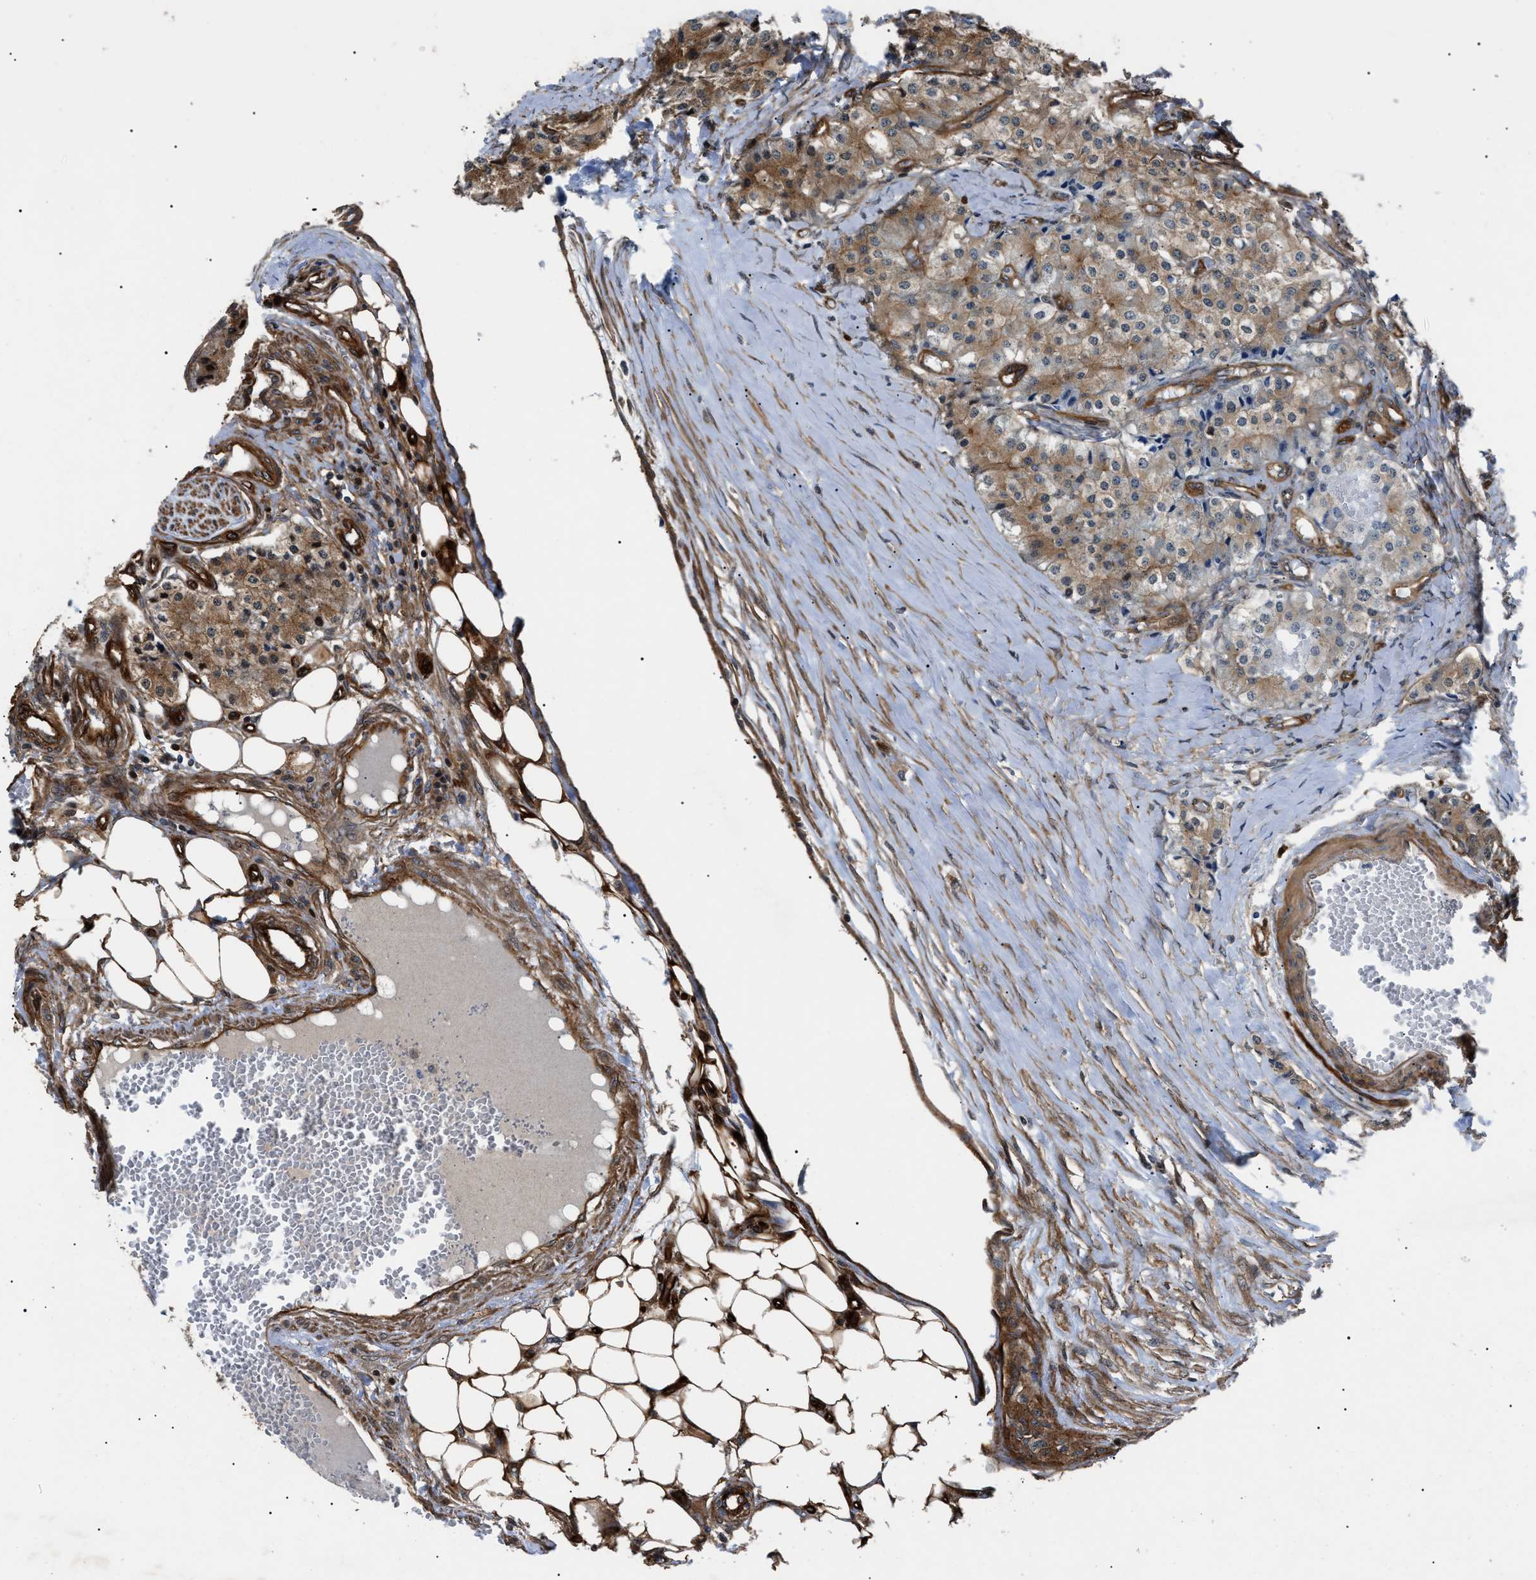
{"staining": {"intensity": "moderate", "quantity": ">75%", "location": "cytoplasmic/membranous,nuclear"}, "tissue": "carcinoid", "cell_type": "Tumor cells", "image_type": "cancer", "snomed": [{"axis": "morphology", "description": "Carcinoid, malignant, NOS"}, {"axis": "topography", "description": "Colon"}], "caption": "Immunohistochemistry staining of carcinoid, which reveals medium levels of moderate cytoplasmic/membranous and nuclear expression in about >75% of tumor cells indicating moderate cytoplasmic/membranous and nuclear protein staining. The staining was performed using DAB (3,3'-diaminobenzidine) (brown) for protein detection and nuclei were counterstained in hematoxylin (blue).", "gene": "CRCP", "patient": {"sex": "female", "age": 52}}